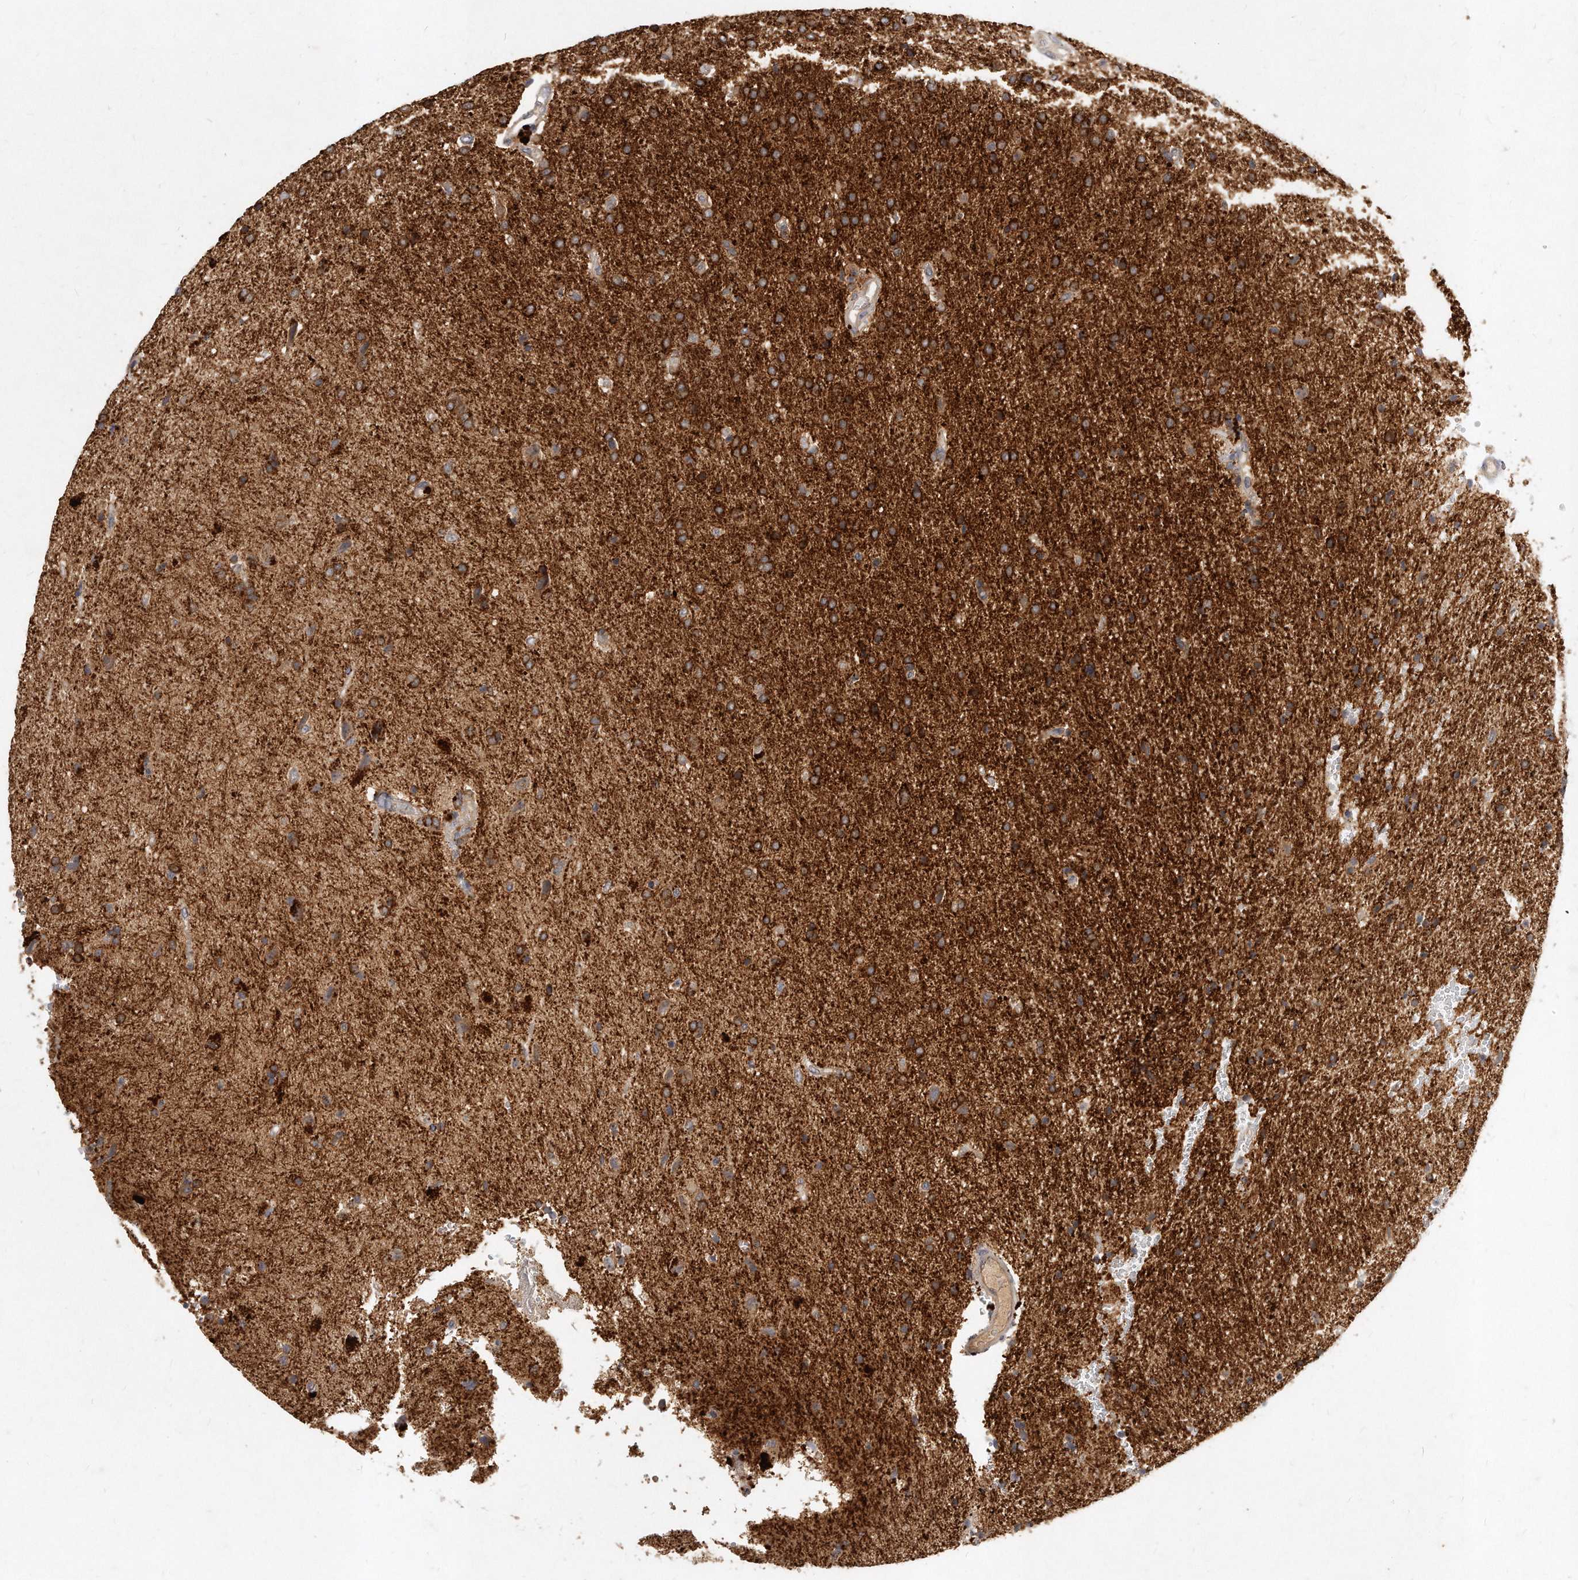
{"staining": {"intensity": "strong", "quantity": "25%-75%", "location": "cytoplasmic/membranous"}, "tissue": "glioma", "cell_type": "Tumor cells", "image_type": "cancer", "snomed": [{"axis": "morphology", "description": "Glioma, malignant, High grade"}, {"axis": "topography", "description": "Brain"}], "caption": "The micrograph displays staining of malignant high-grade glioma, revealing strong cytoplasmic/membranous protein expression (brown color) within tumor cells. Nuclei are stained in blue.", "gene": "LGALS8", "patient": {"sex": "male", "age": 72}}